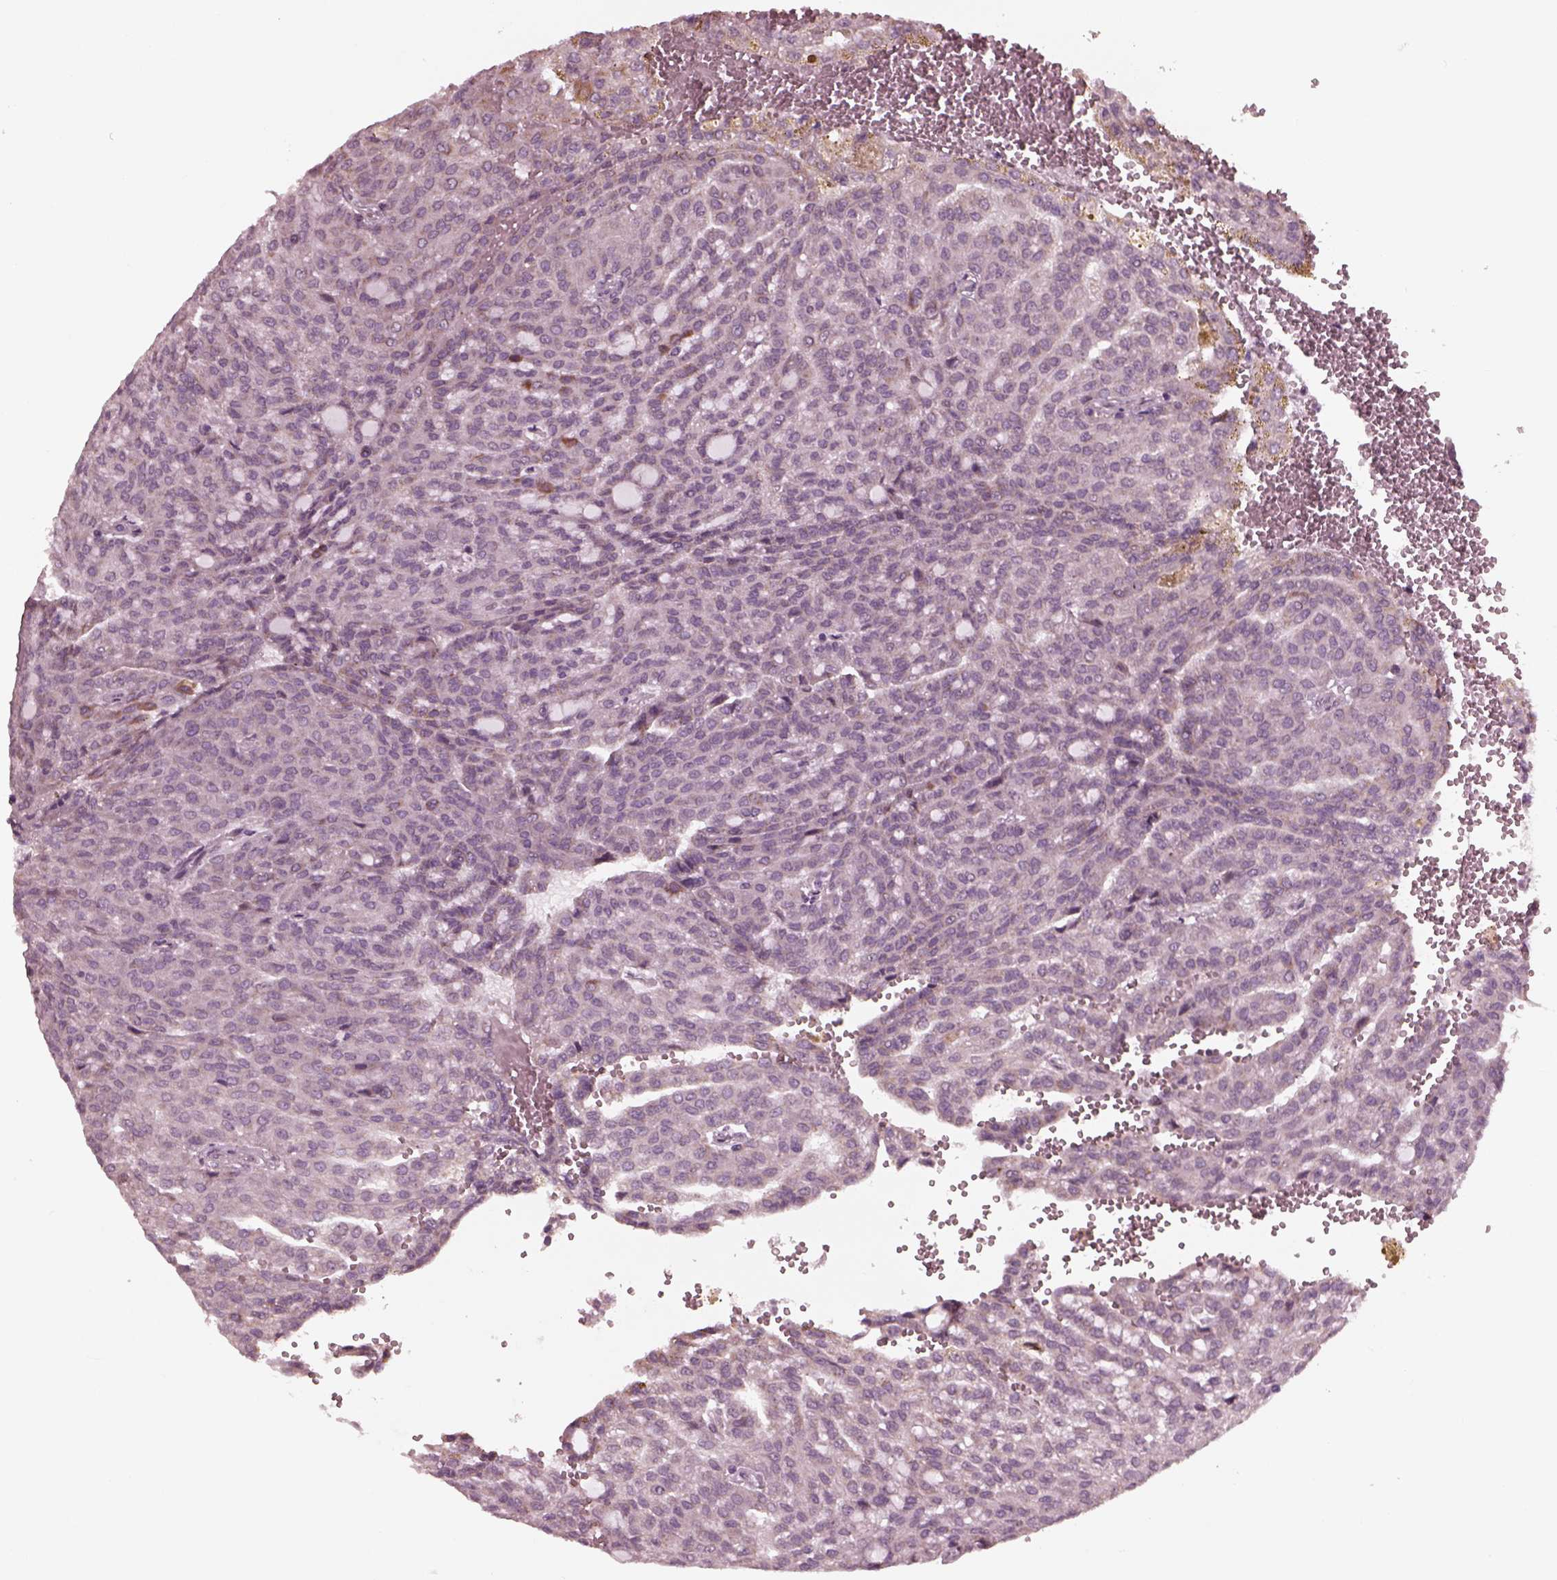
{"staining": {"intensity": "moderate", "quantity": "<25%", "location": "cytoplasmic/membranous"}, "tissue": "renal cancer", "cell_type": "Tumor cells", "image_type": "cancer", "snomed": [{"axis": "morphology", "description": "Adenocarcinoma, NOS"}, {"axis": "topography", "description": "Kidney"}], "caption": "The immunohistochemical stain shows moderate cytoplasmic/membranous staining in tumor cells of renal cancer tissue.", "gene": "CELSR3", "patient": {"sex": "male", "age": 63}}